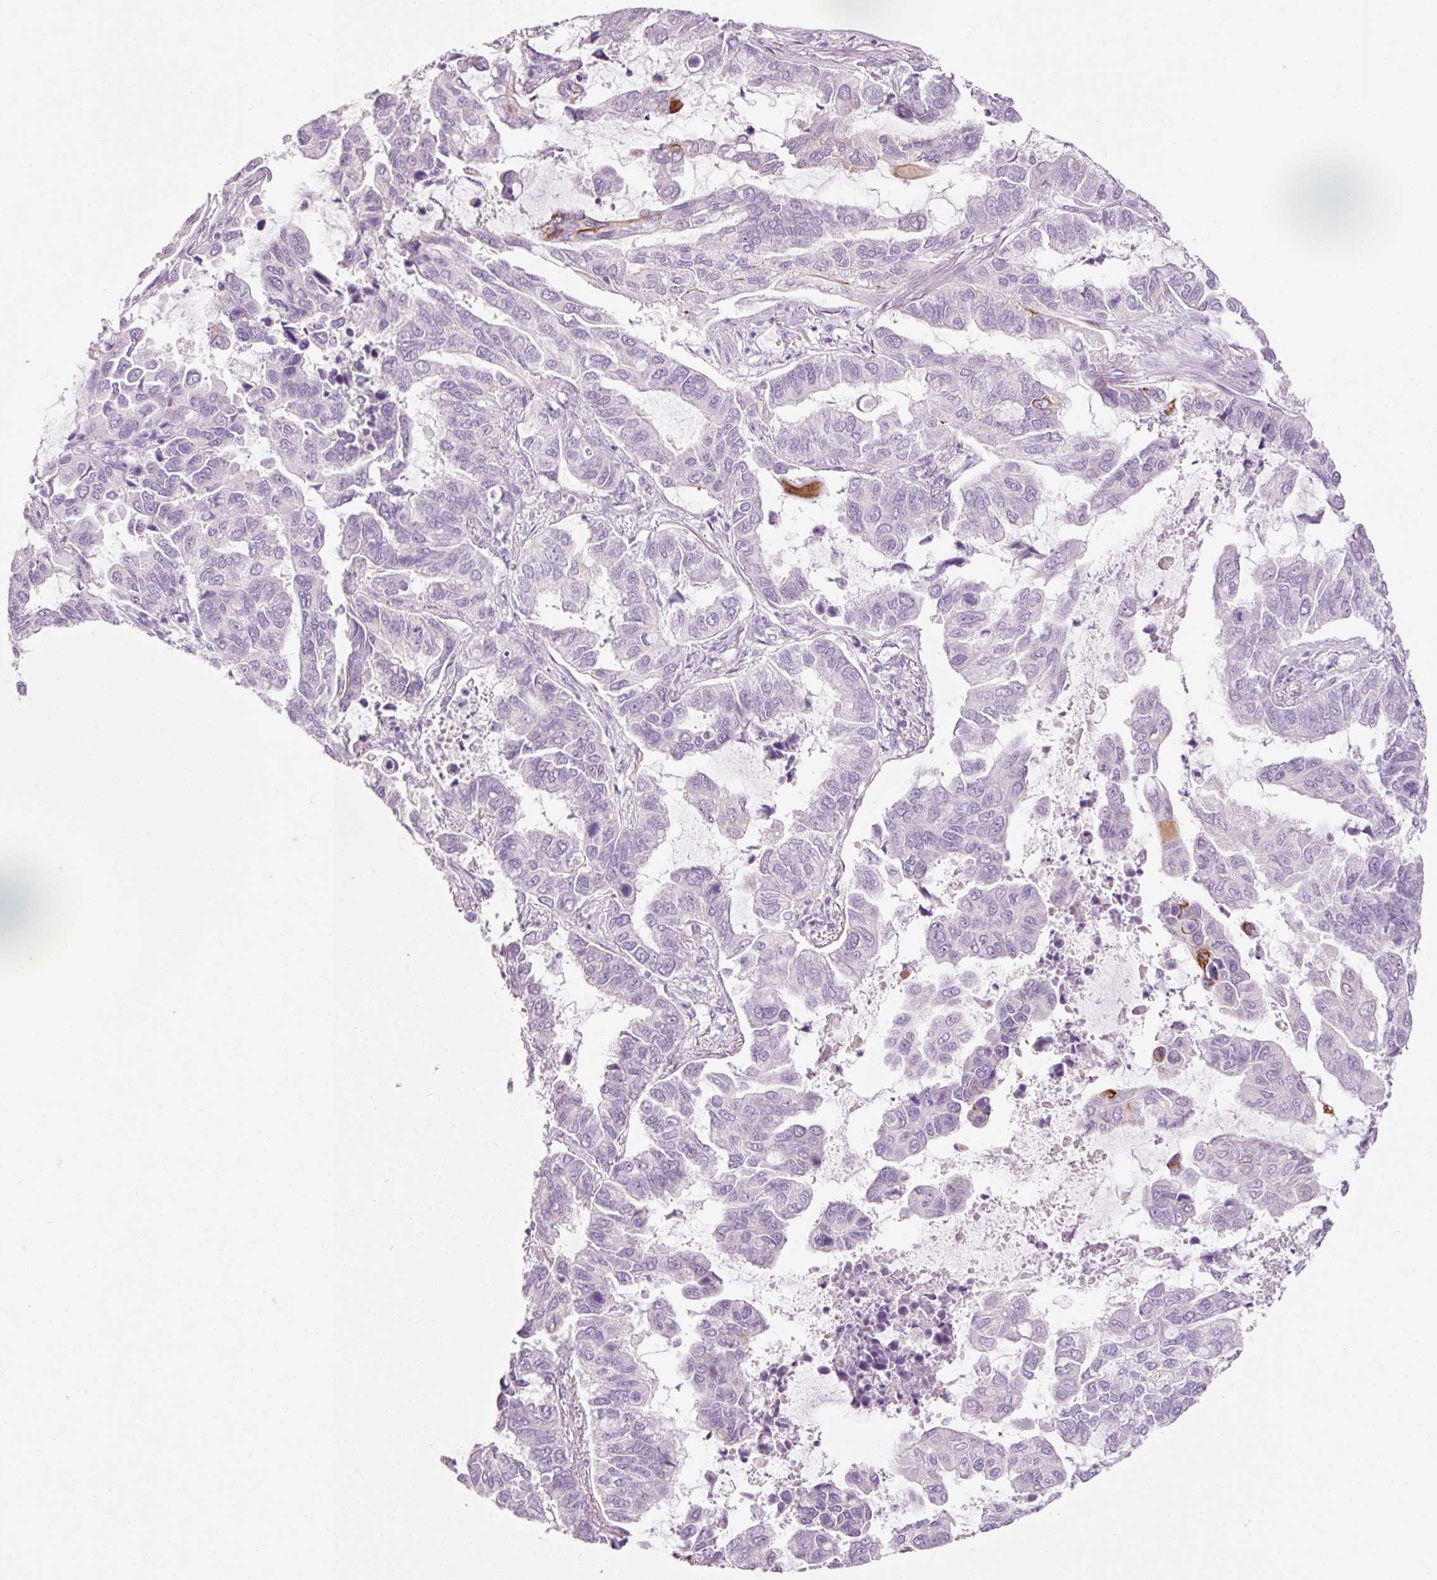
{"staining": {"intensity": "negative", "quantity": "none", "location": "none"}, "tissue": "lung cancer", "cell_type": "Tumor cells", "image_type": "cancer", "snomed": [{"axis": "morphology", "description": "Adenocarcinoma, NOS"}, {"axis": "topography", "description": "Lung"}], "caption": "A histopathology image of human lung cancer is negative for staining in tumor cells.", "gene": "ANKRD20A1", "patient": {"sex": "male", "age": 64}}